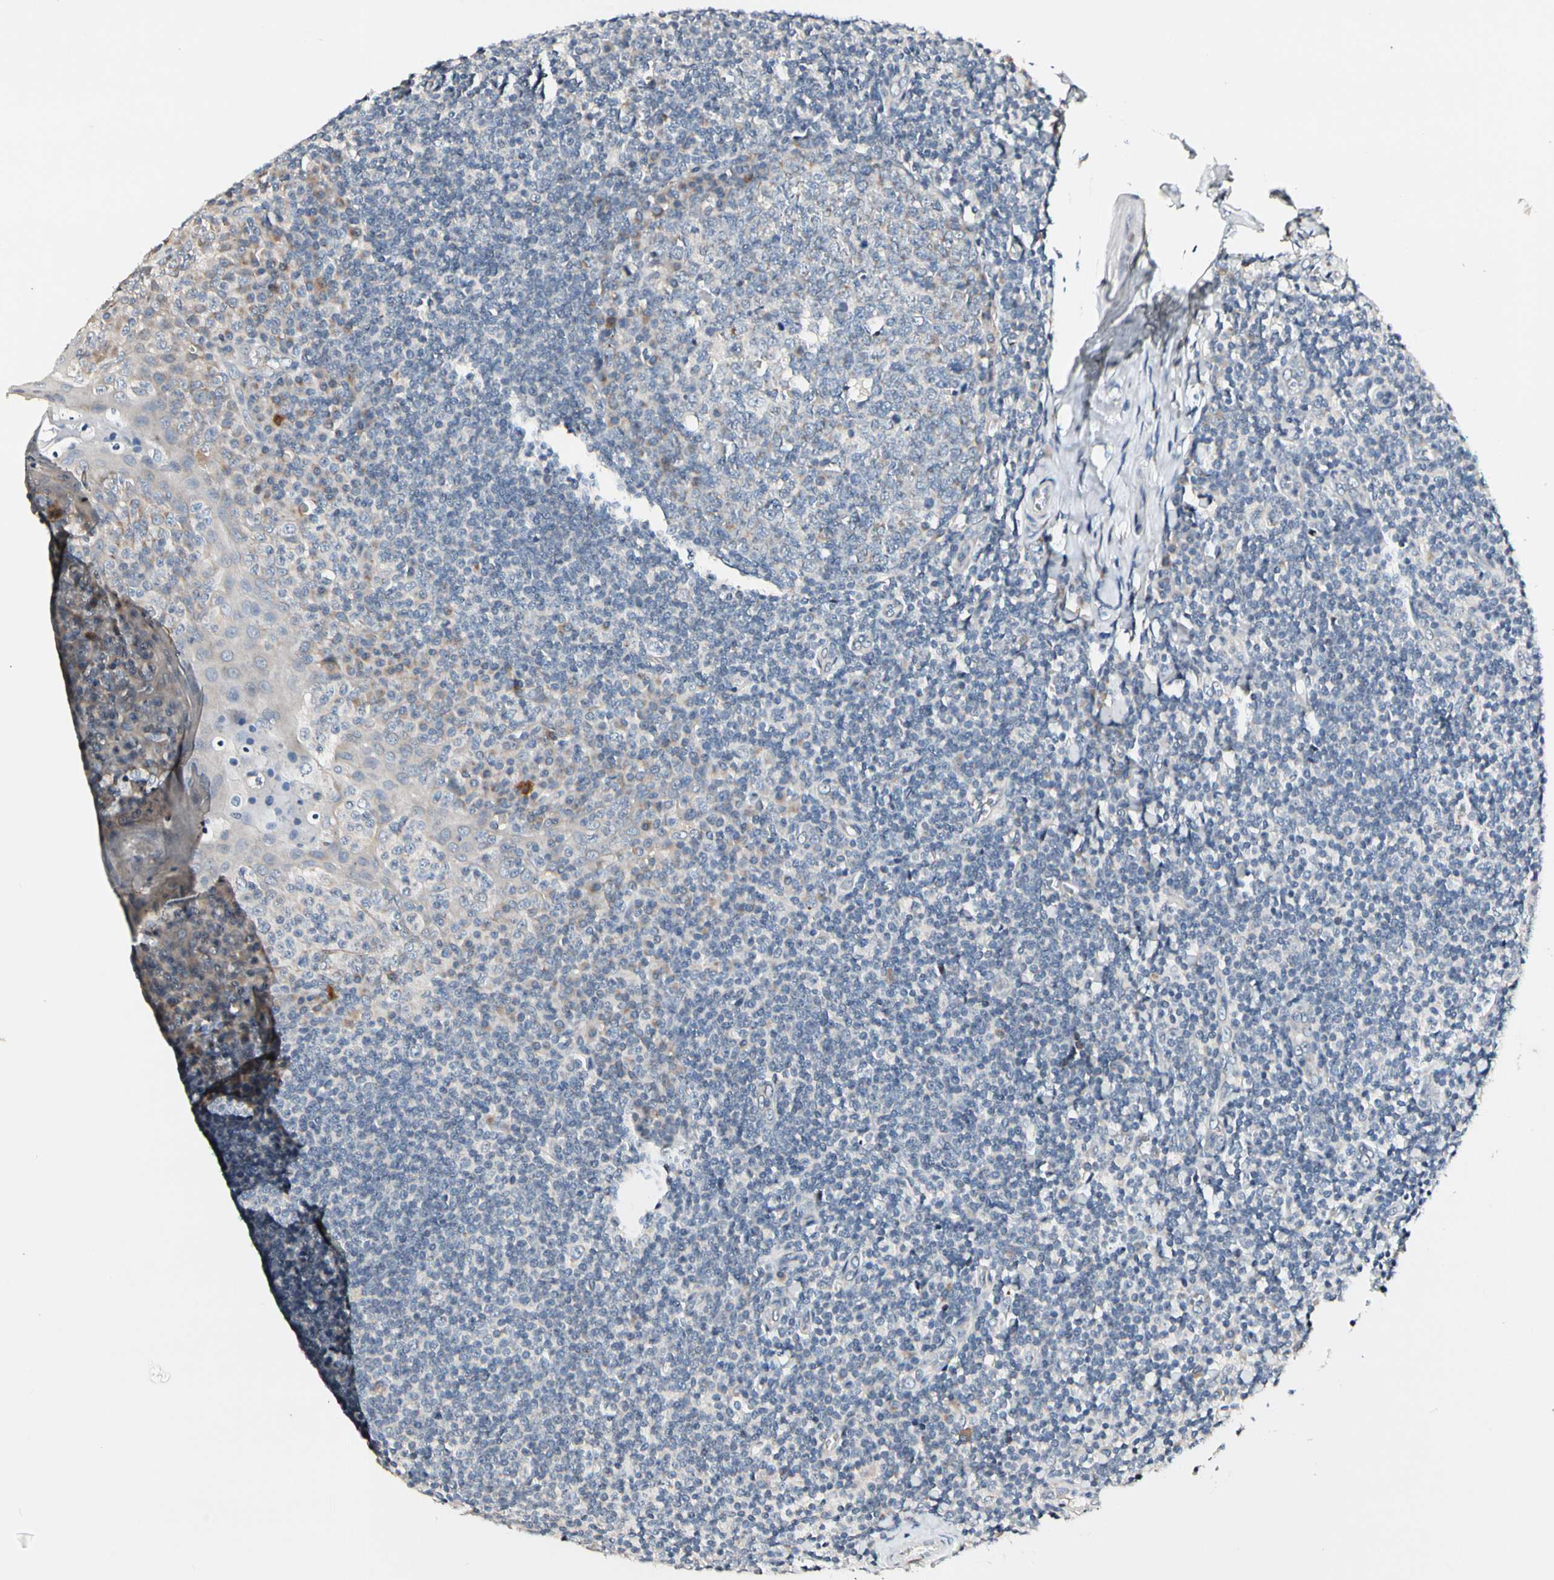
{"staining": {"intensity": "weak", "quantity": "<25%", "location": "cytoplasmic/membranous"}, "tissue": "tonsil", "cell_type": "Germinal center cells", "image_type": "normal", "snomed": [{"axis": "morphology", "description": "Normal tissue, NOS"}, {"axis": "topography", "description": "Tonsil"}], "caption": "This is an immunohistochemistry photomicrograph of normal tonsil. There is no staining in germinal center cells.", "gene": "SOX30", "patient": {"sex": "male", "age": 31}}